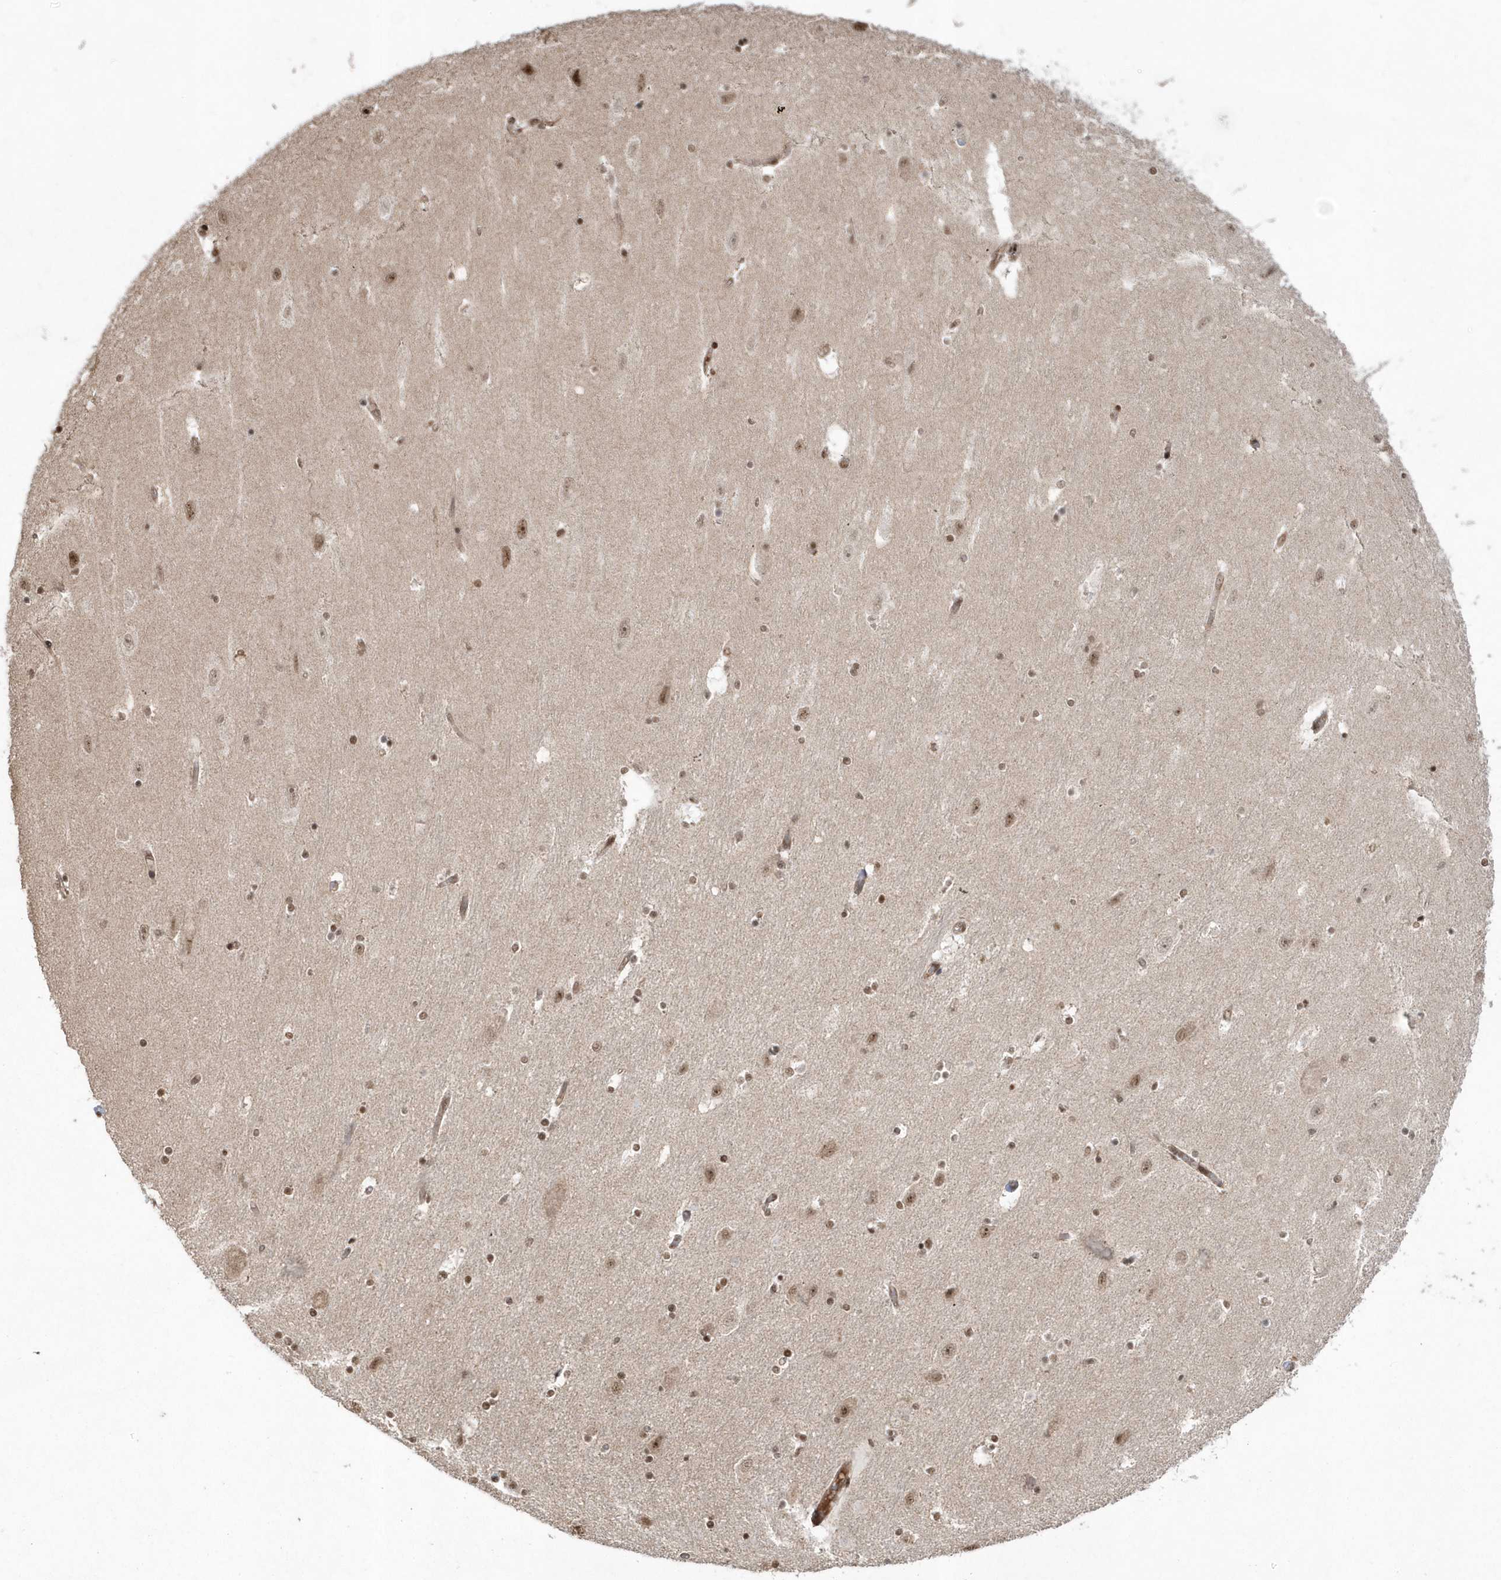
{"staining": {"intensity": "moderate", "quantity": ">75%", "location": "nuclear"}, "tissue": "hippocampus", "cell_type": "Glial cells", "image_type": "normal", "snomed": [{"axis": "morphology", "description": "Normal tissue, NOS"}, {"axis": "topography", "description": "Hippocampus"}], "caption": "Brown immunohistochemical staining in unremarkable human hippocampus displays moderate nuclear positivity in approximately >75% of glial cells. Immunohistochemistry stains the protein in brown and the nuclei are stained blue.", "gene": "EPB41L4A", "patient": {"sex": "female", "age": 54}}